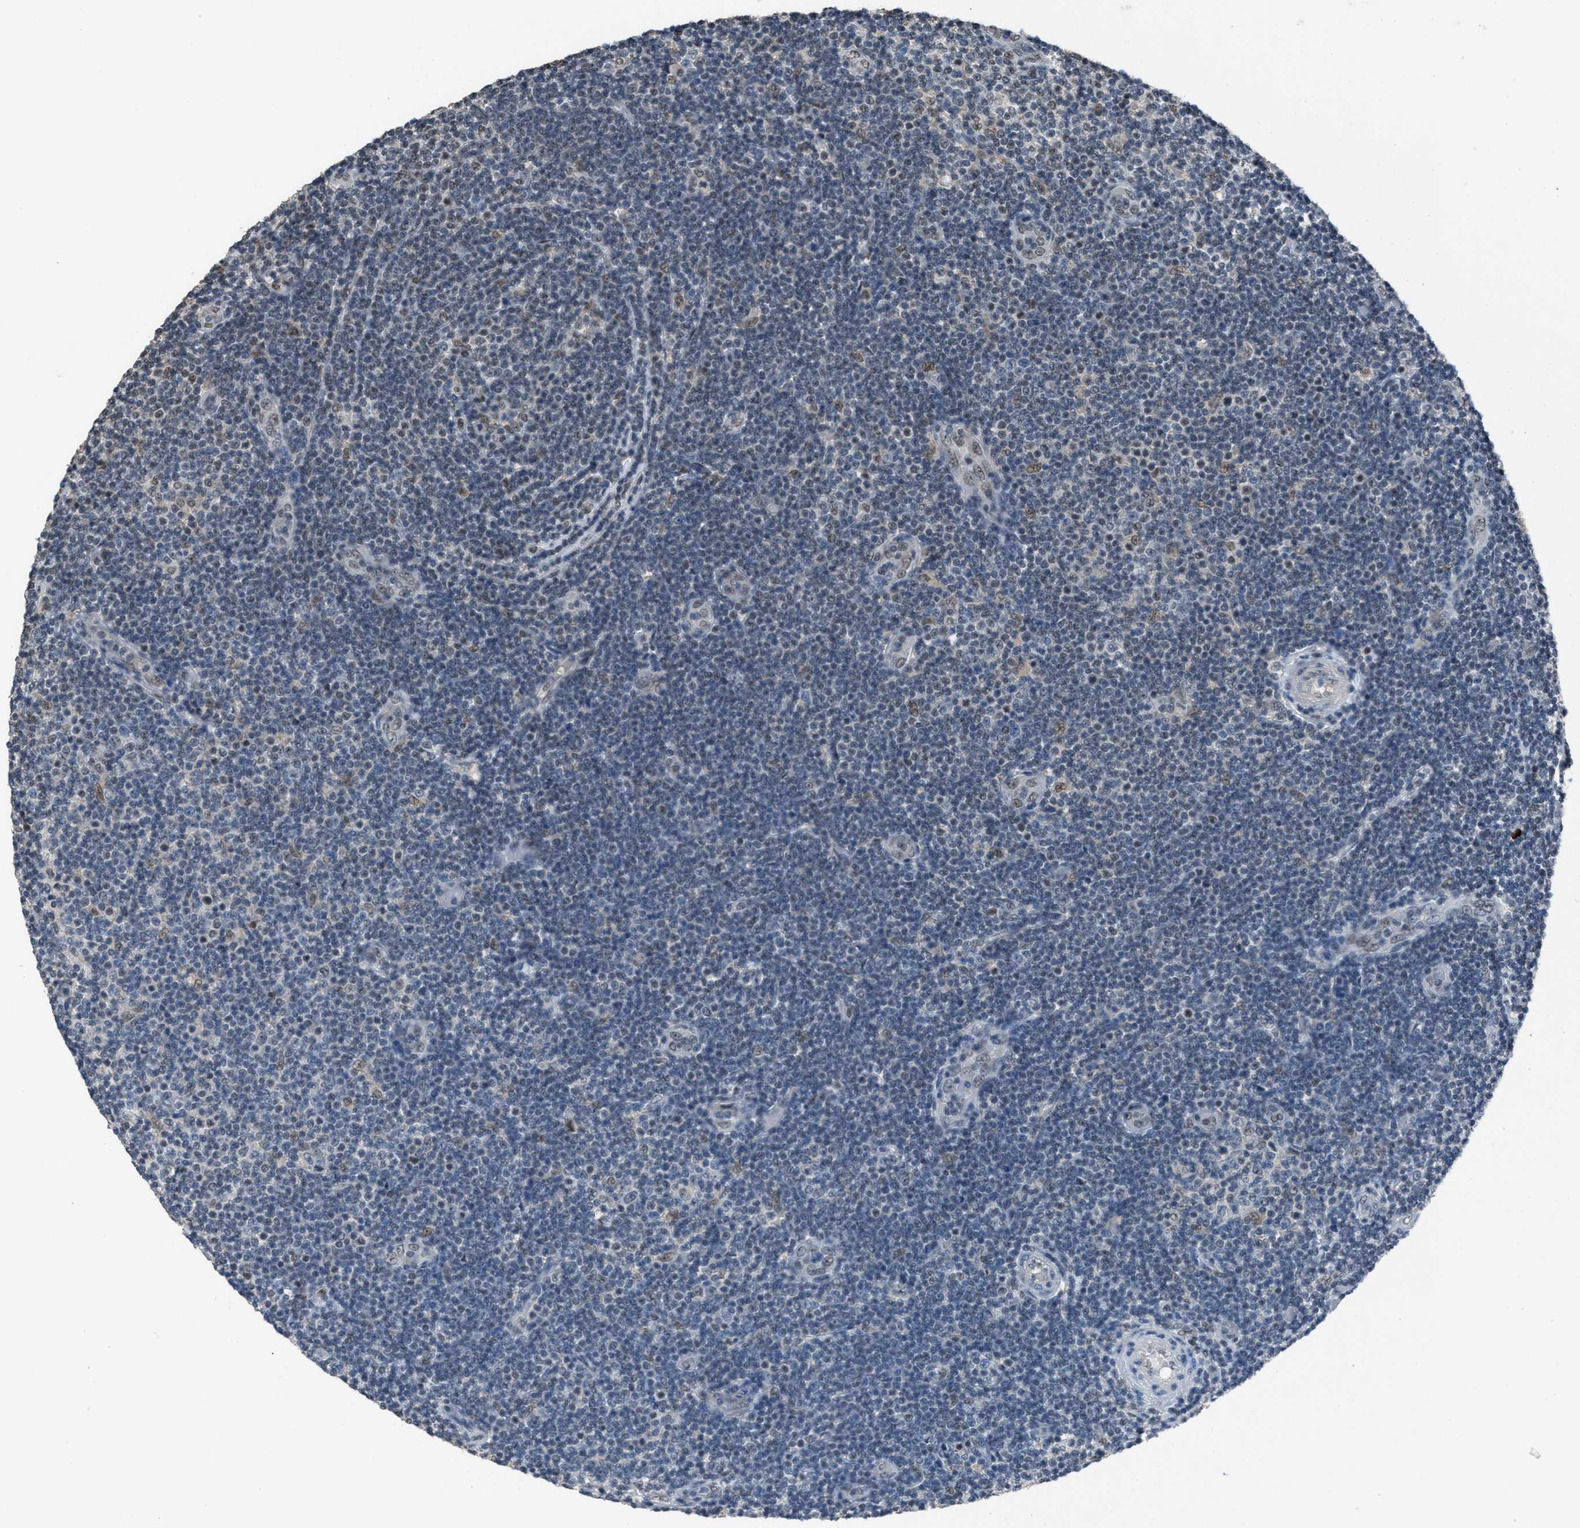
{"staining": {"intensity": "weak", "quantity": "<25%", "location": "nuclear"}, "tissue": "lymphoma", "cell_type": "Tumor cells", "image_type": "cancer", "snomed": [{"axis": "morphology", "description": "Malignant lymphoma, non-Hodgkin's type, Low grade"}, {"axis": "topography", "description": "Lymph node"}], "caption": "The immunohistochemistry (IHC) micrograph has no significant positivity in tumor cells of lymphoma tissue.", "gene": "ZNF276", "patient": {"sex": "male", "age": 83}}